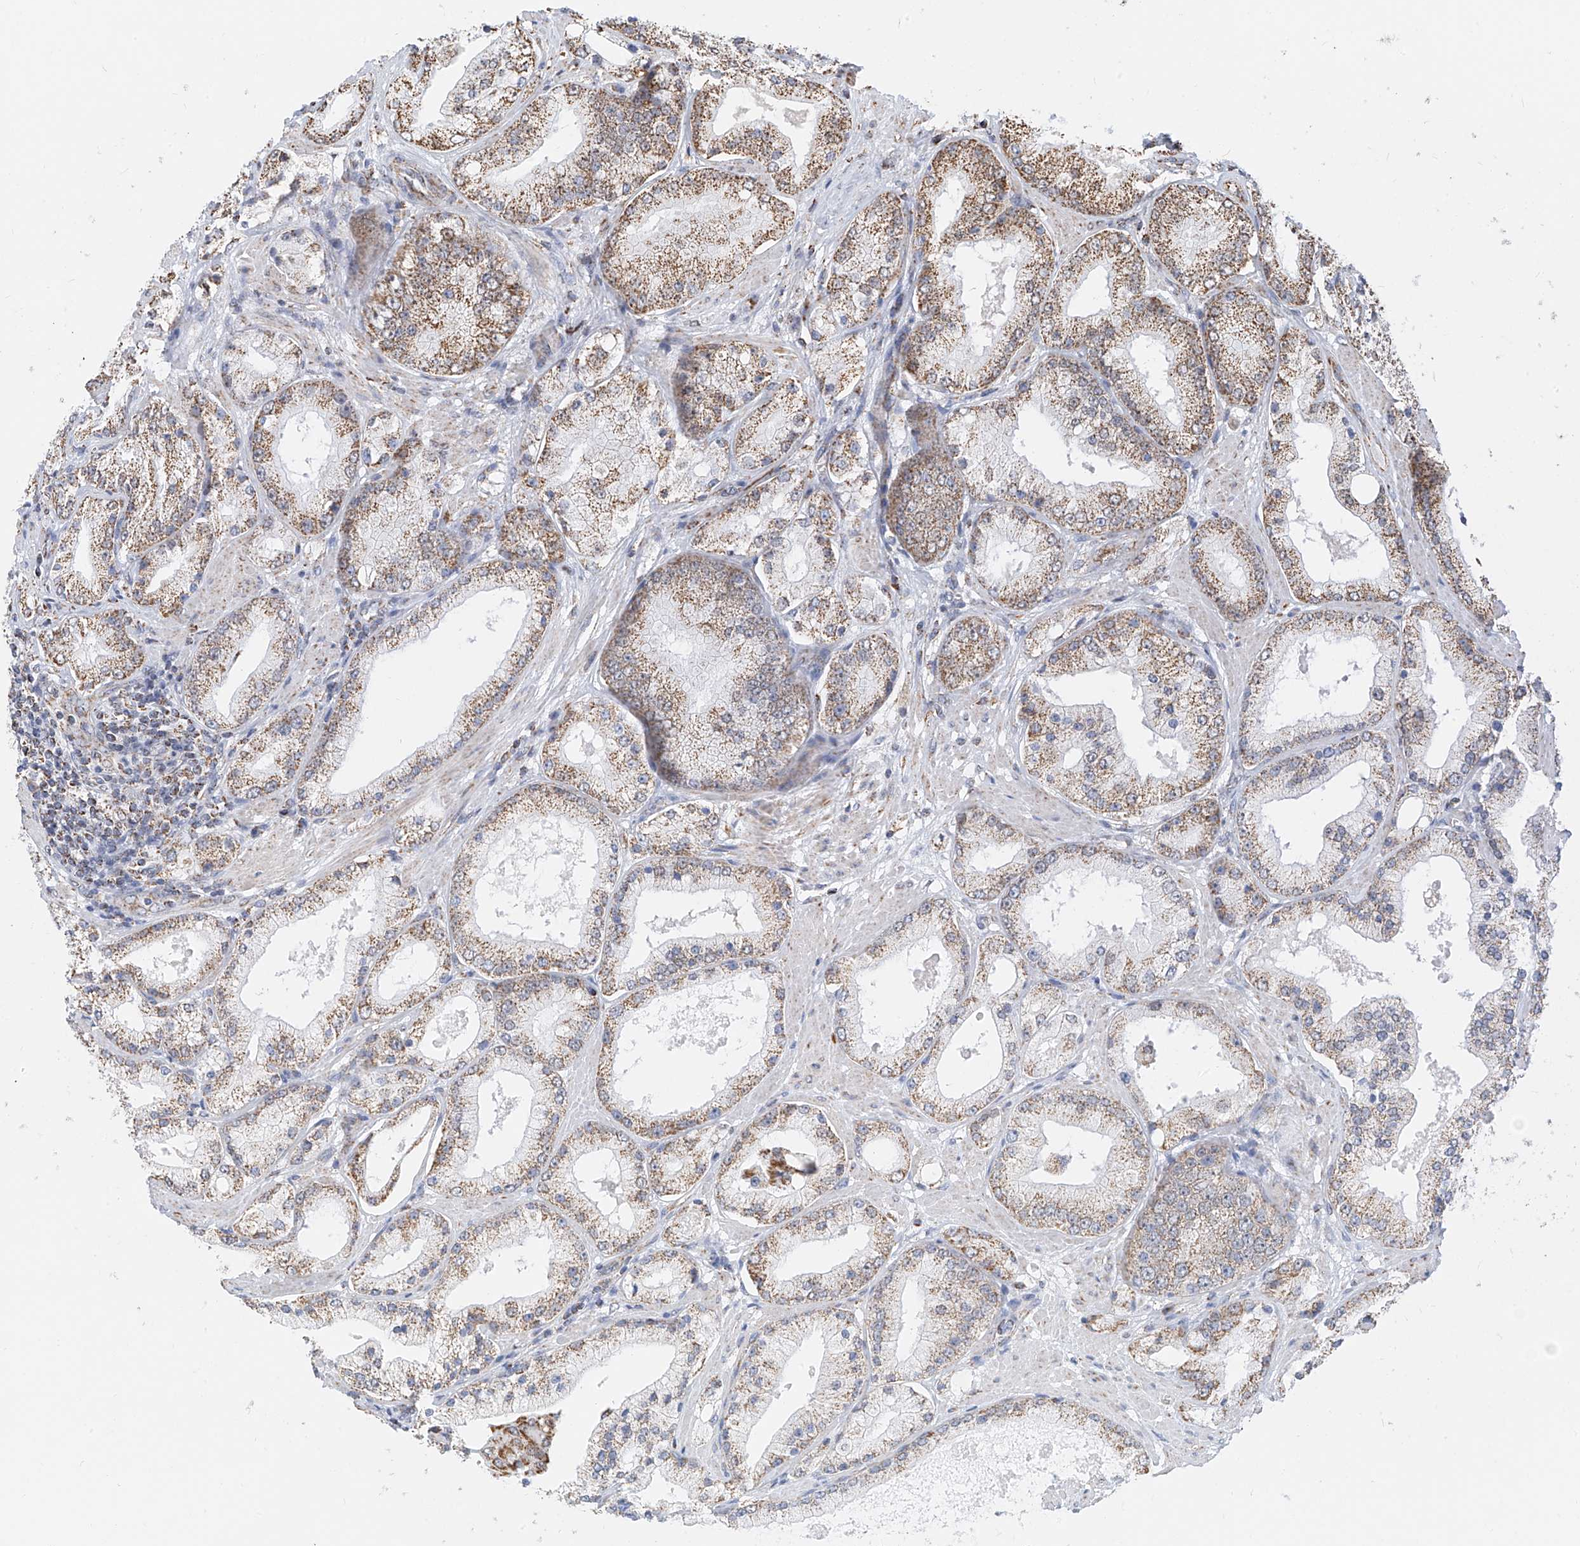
{"staining": {"intensity": "moderate", "quantity": ">75%", "location": "cytoplasmic/membranous"}, "tissue": "prostate cancer", "cell_type": "Tumor cells", "image_type": "cancer", "snomed": [{"axis": "morphology", "description": "Adenocarcinoma, Low grade"}, {"axis": "topography", "description": "Prostate"}], "caption": "Tumor cells reveal medium levels of moderate cytoplasmic/membranous staining in approximately >75% of cells in human prostate cancer (low-grade adenocarcinoma).", "gene": "NALCN", "patient": {"sex": "male", "age": 67}}